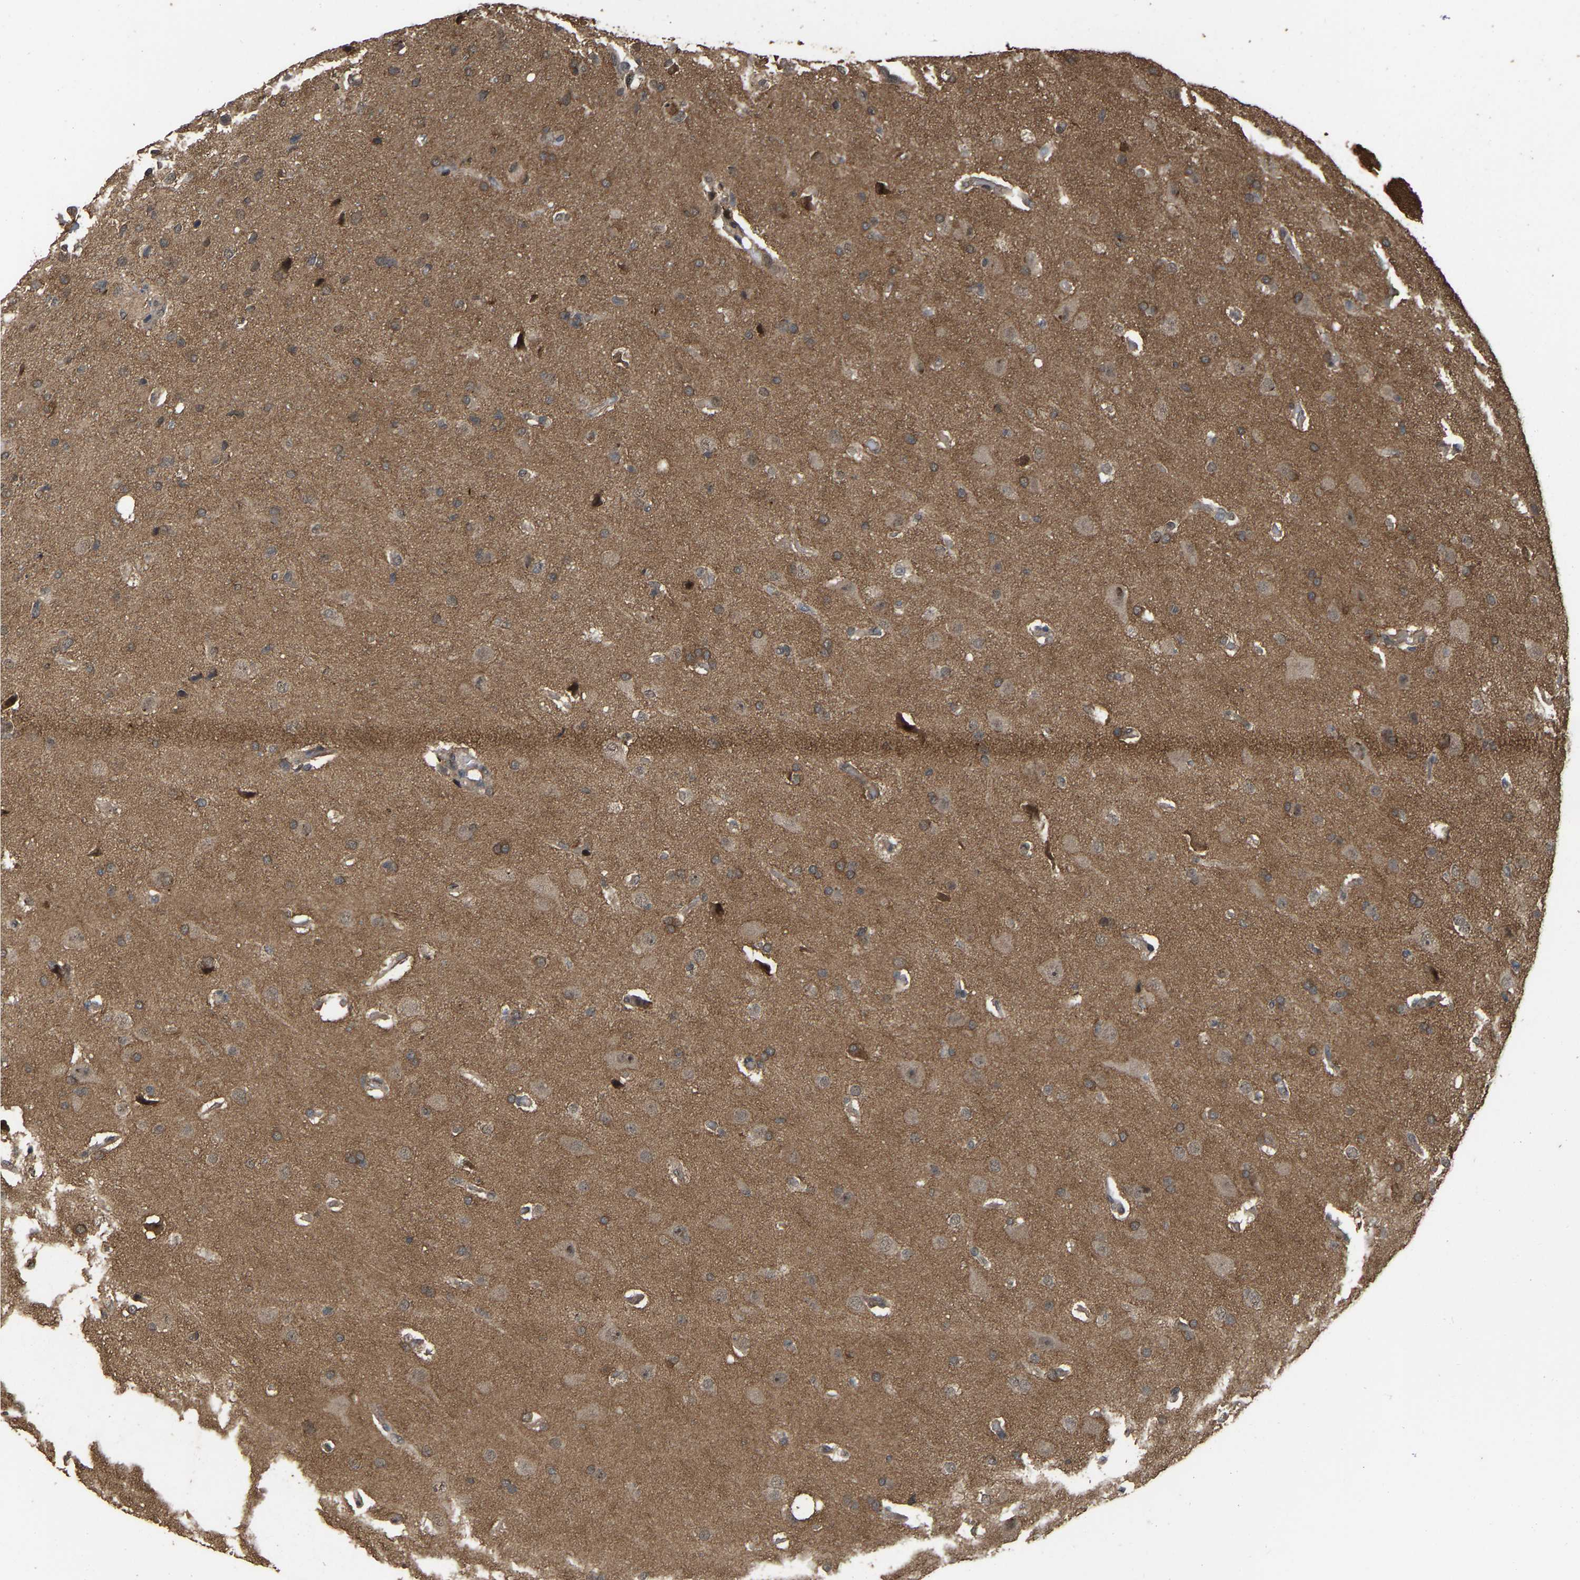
{"staining": {"intensity": "moderate", "quantity": ">75%", "location": "cytoplasmic/membranous"}, "tissue": "glioma", "cell_type": "Tumor cells", "image_type": "cancer", "snomed": [{"axis": "morphology", "description": "Glioma, malignant, High grade"}, {"axis": "topography", "description": "Brain"}], "caption": "The micrograph reveals a brown stain indicating the presence of a protein in the cytoplasmic/membranous of tumor cells in glioma.", "gene": "ARHGAP23", "patient": {"sex": "female", "age": 58}}